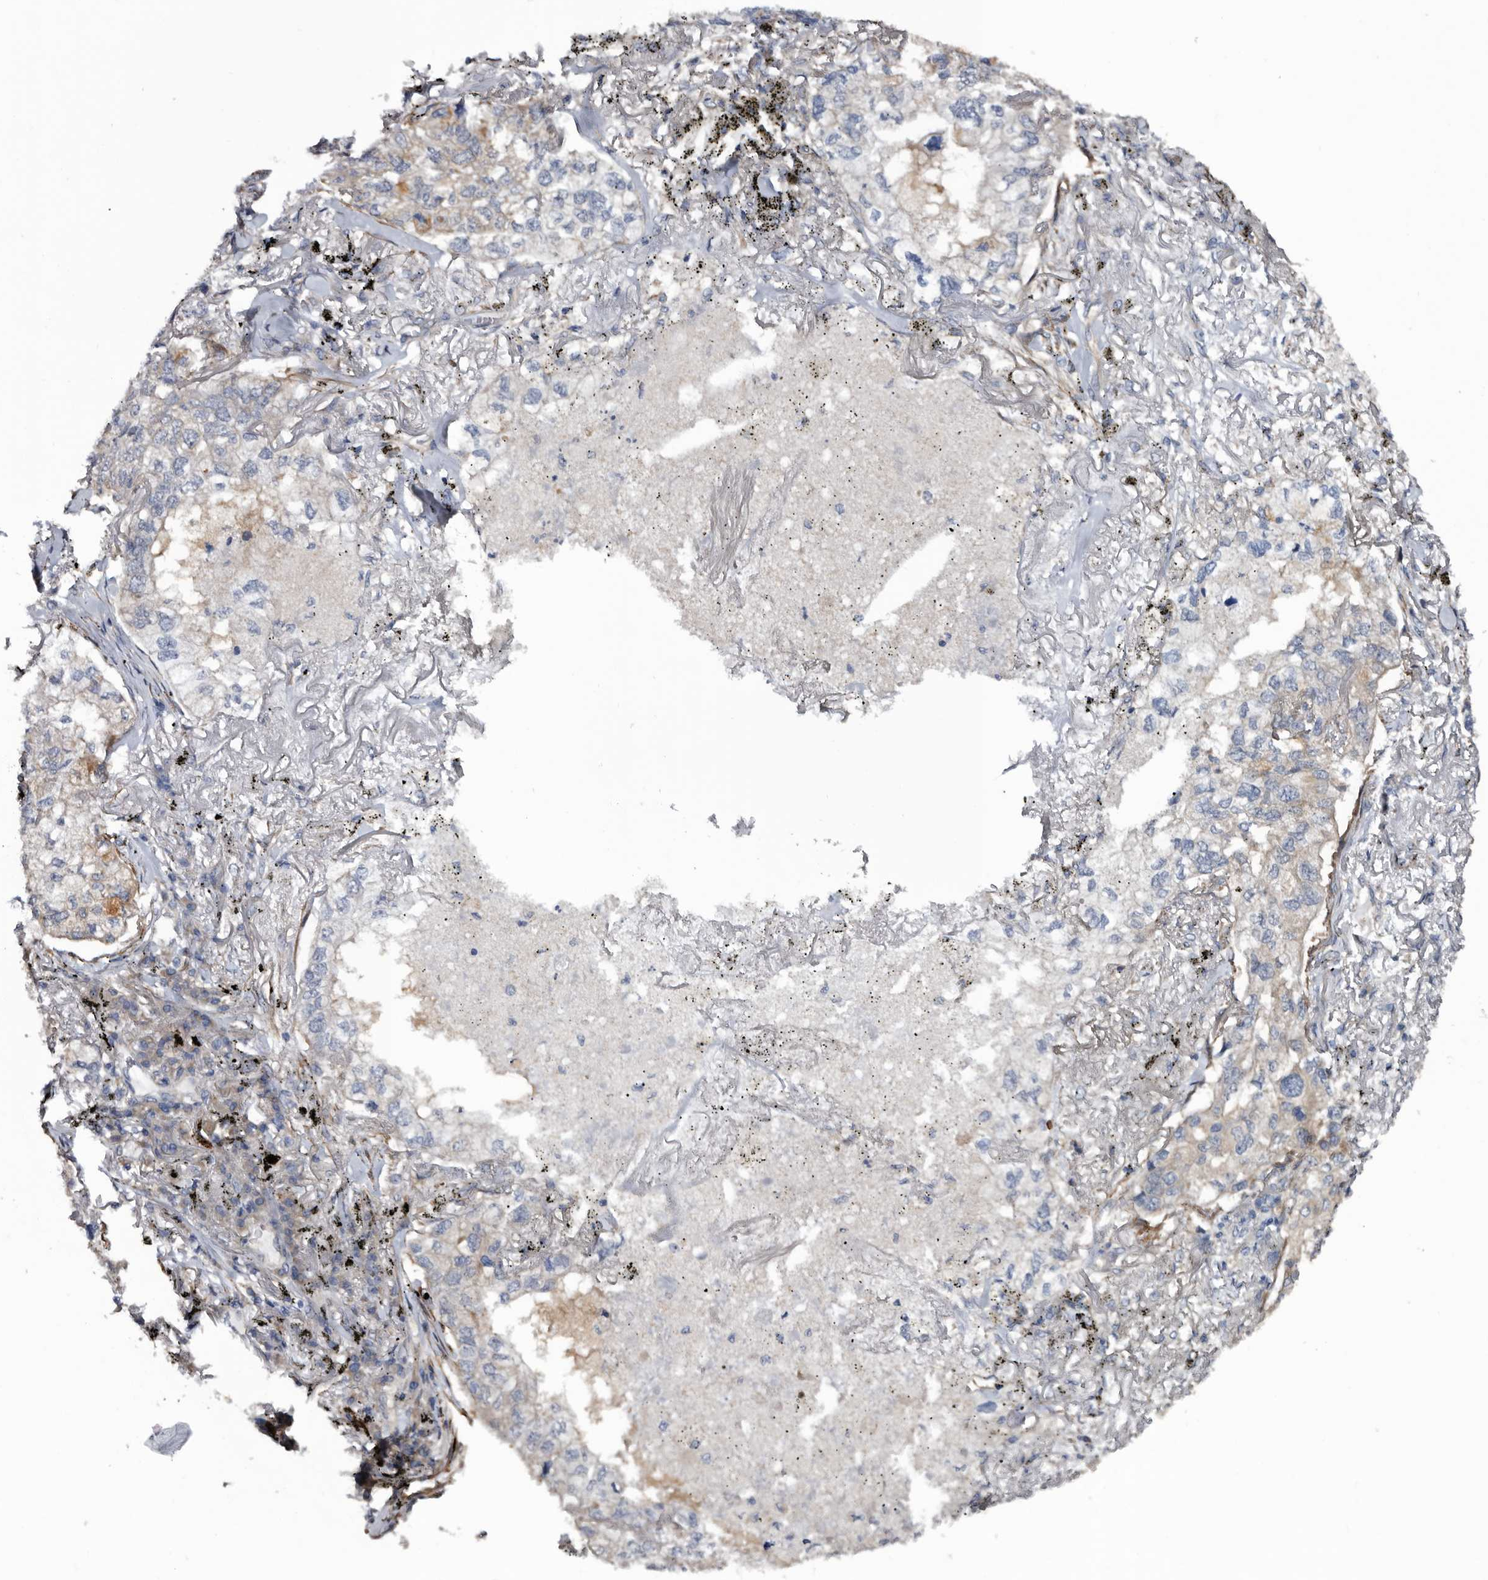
{"staining": {"intensity": "negative", "quantity": "none", "location": "none"}, "tissue": "lung cancer", "cell_type": "Tumor cells", "image_type": "cancer", "snomed": [{"axis": "morphology", "description": "Adenocarcinoma, NOS"}, {"axis": "topography", "description": "Lung"}], "caption": "Histopathology image shows no significant protein expression in tumor cells of lung adenocarcinoma. The staining was performed using DAB (3,3'-diaminobenzidine) to visualize the protein expression in brown, while the nuclei were stained in blue with hematoxylin (Magnification: 20x).", "gene": "IARS1", "patient": {"sex": "male", "age": 65}}